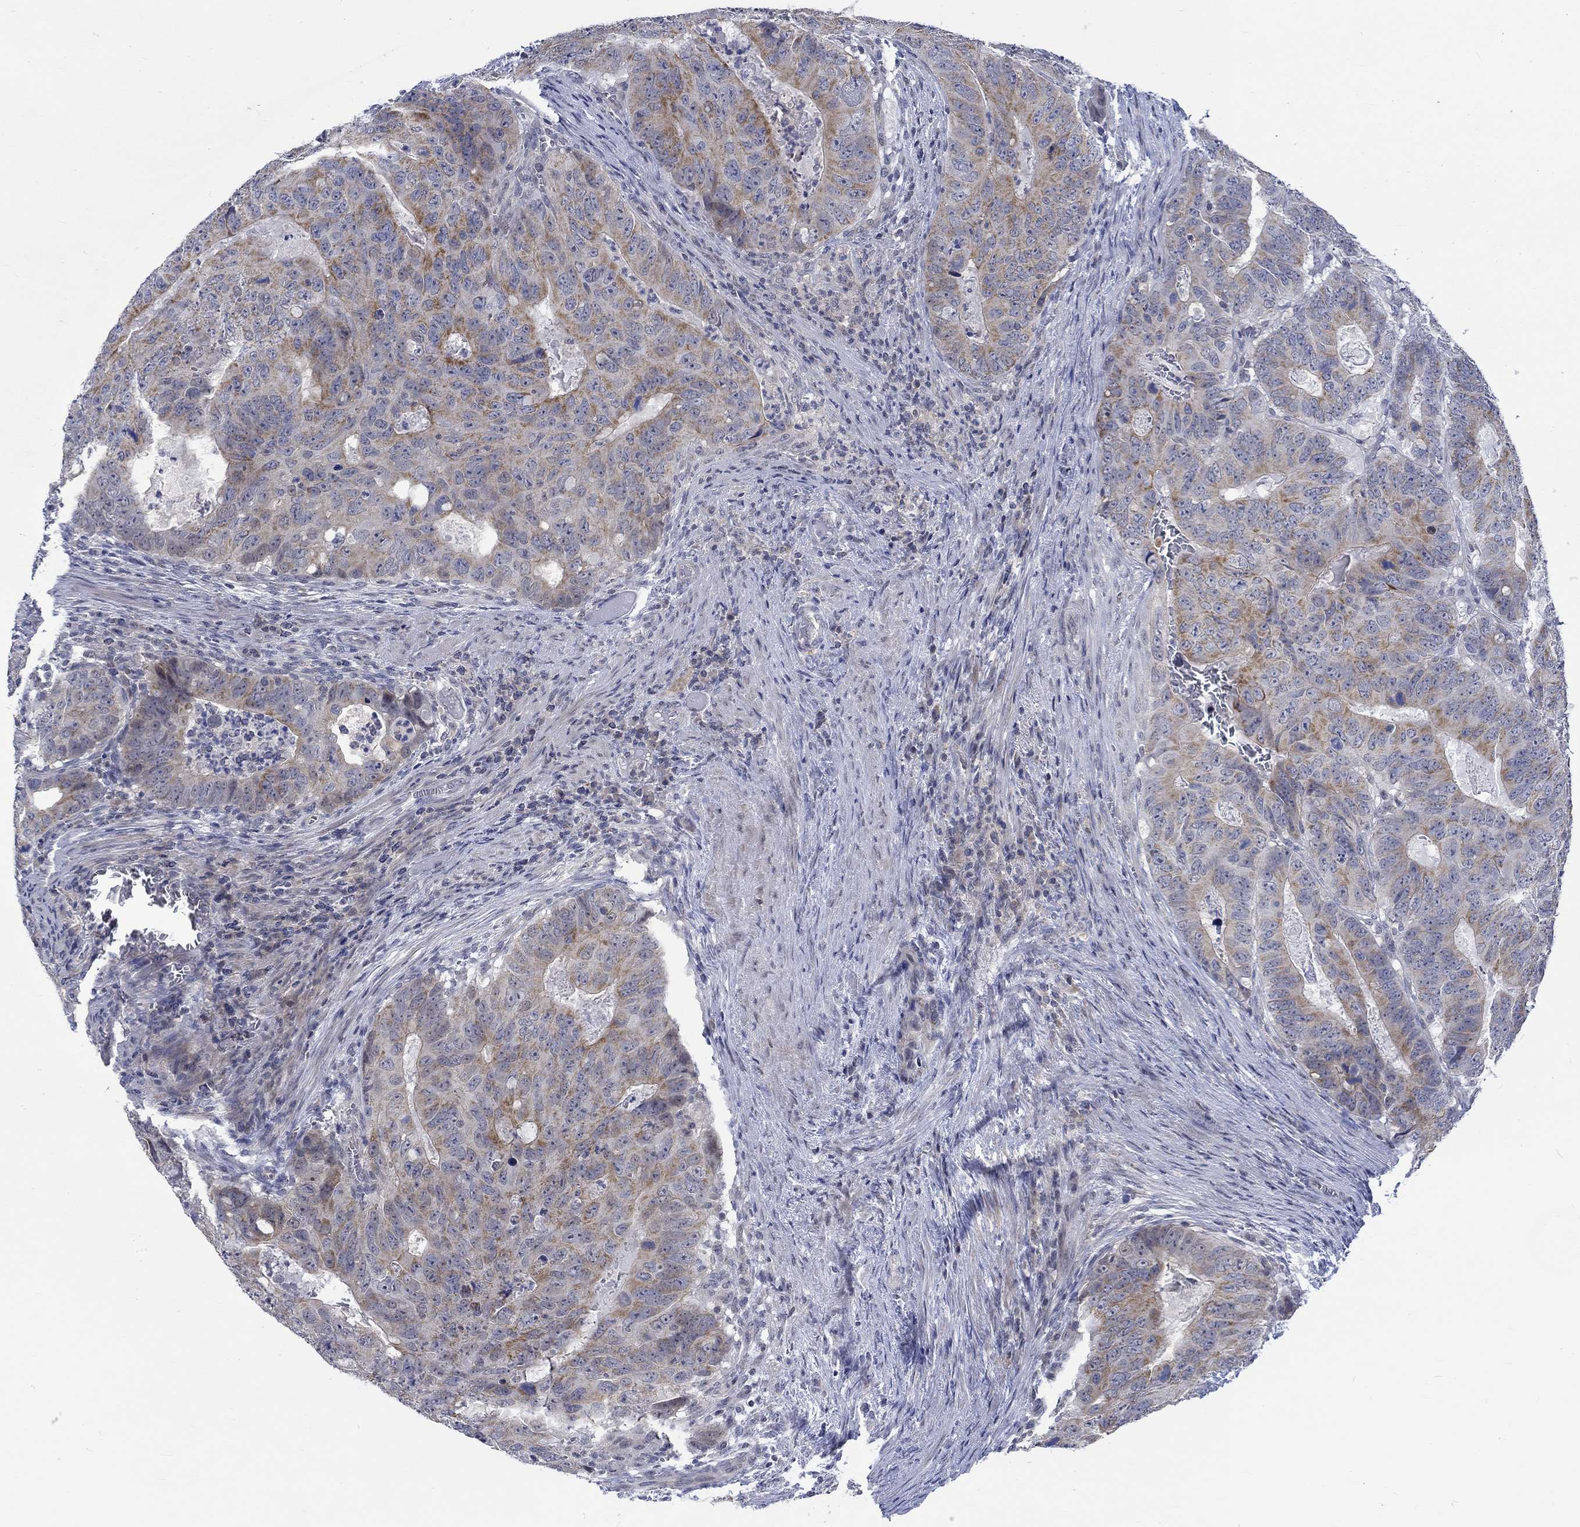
{"staining": {"intensity": "strong", "quantity": "<25%", "location": "cytoplasmic/membranous"}, "tissue": "colorectal cancer", "cell_type": "Tumor cells", "image_type": "cancer", "snomed": [{"axis": "morphology", "description": "Adenocarcinoma, NOS"}, {"axis": "topography", "description": "Colon"}], "caption": "Protein staining exhibits strong cytoplasmic/membranous expression in about <25% of tumor cells in colorectal cancer (adenocarcinoma).", "gene": "WASF1", "patient": {"sex": "male", "age": 79}}